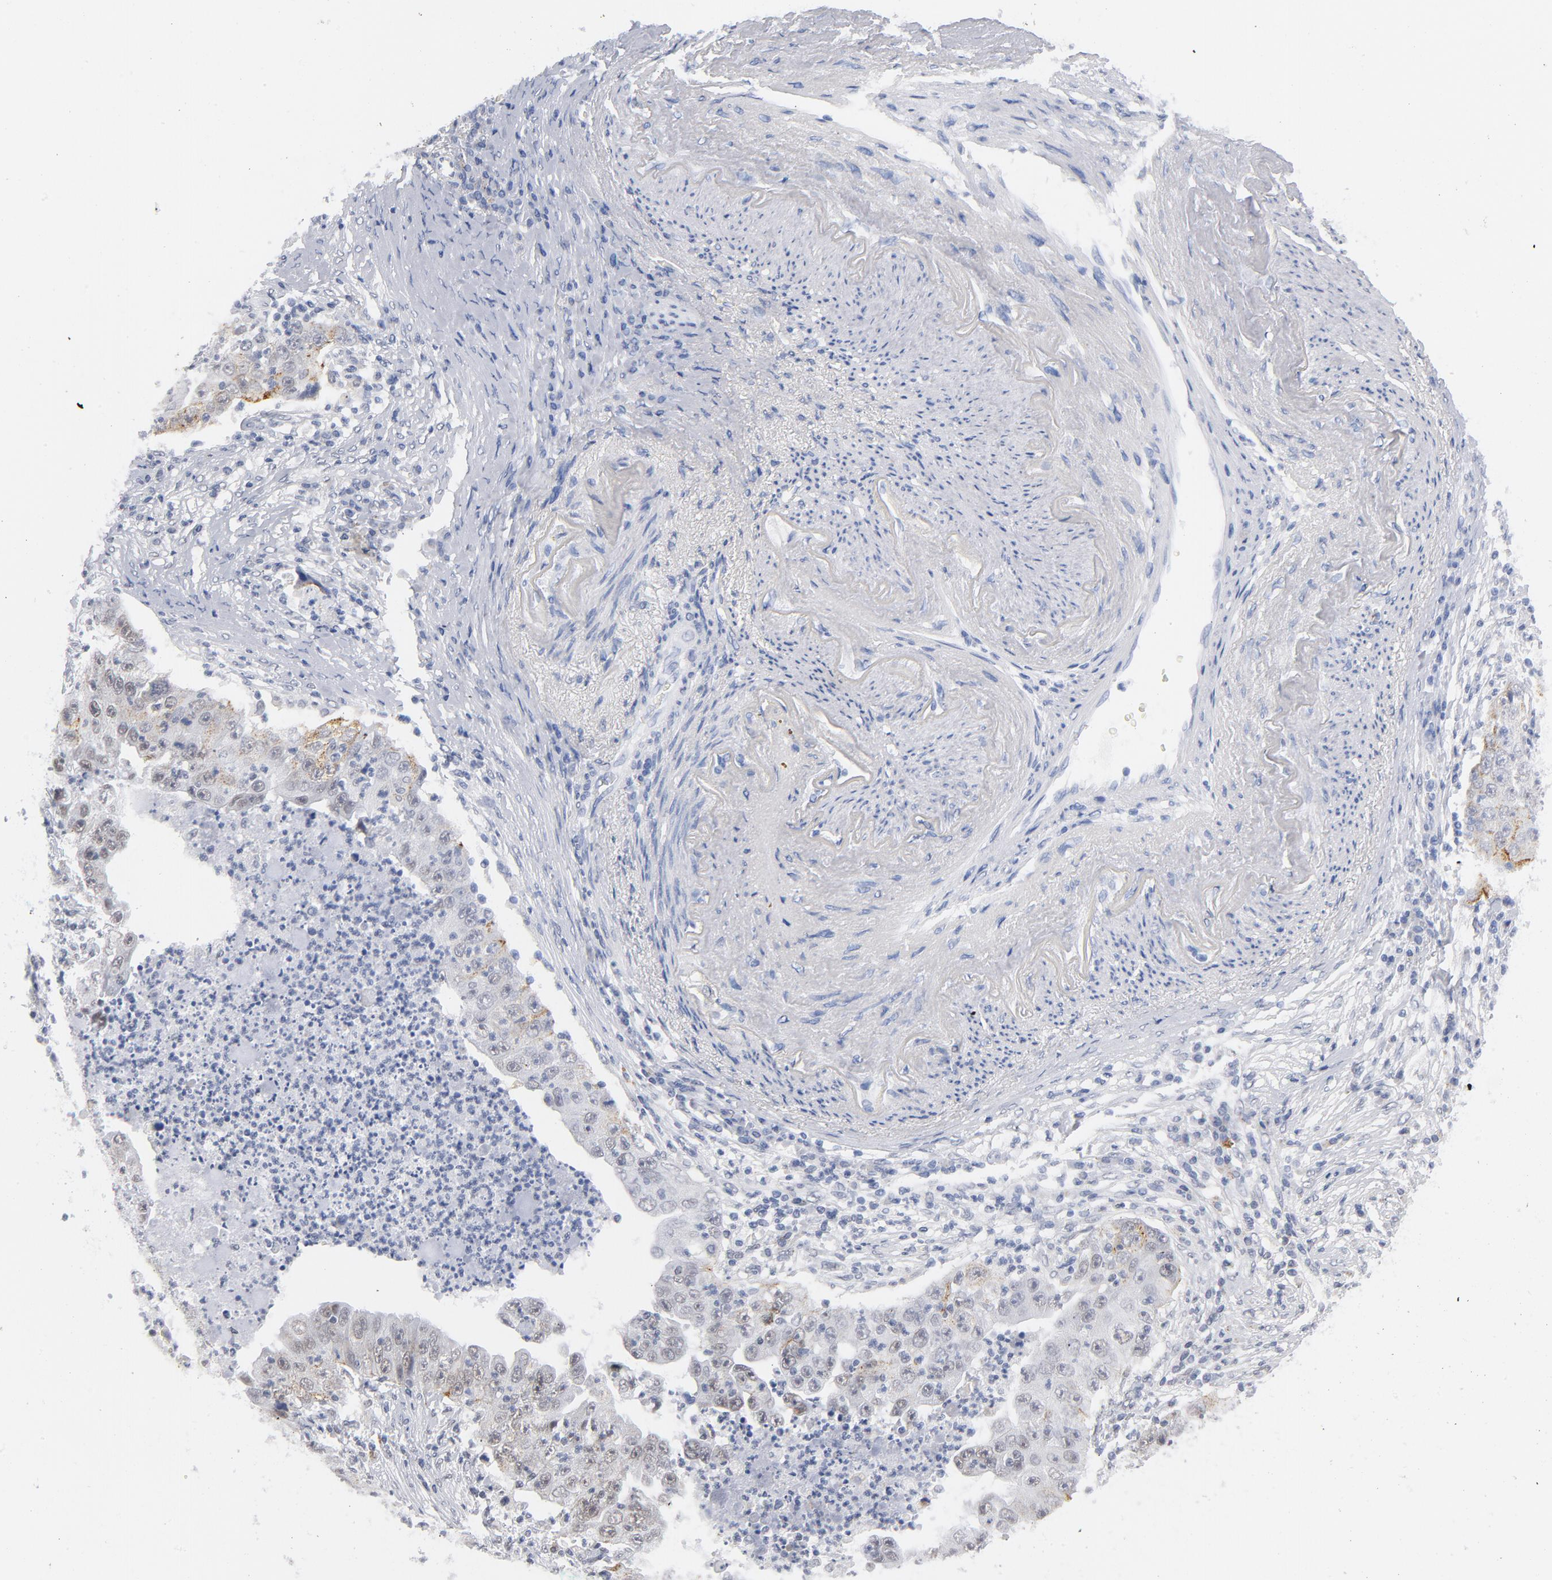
{"staining": {"intensity": "weak", "quantity": "25%-75%", "location": "cytoplasmic/membranous,nuclear"}, "tissue": "lung cancer", "cell_type": "Tumor cells", "image_type": "cancer", "snomed": [{"axis": "morphology", "description": "Squamous cell carcinoma, NOS"}, {"axis": "topography", "description": "Lung"}], "caption": "Protein staining displays weak cytoplasmic/membranous and nuclear staining in about 25%-75% of tumor cells in lung squamous cell carcinoma. (Brightfield microscopy of DAB IHC at high magnification).", "gene": "BAP1", "patient": {"sex": "male", "age": 64}}